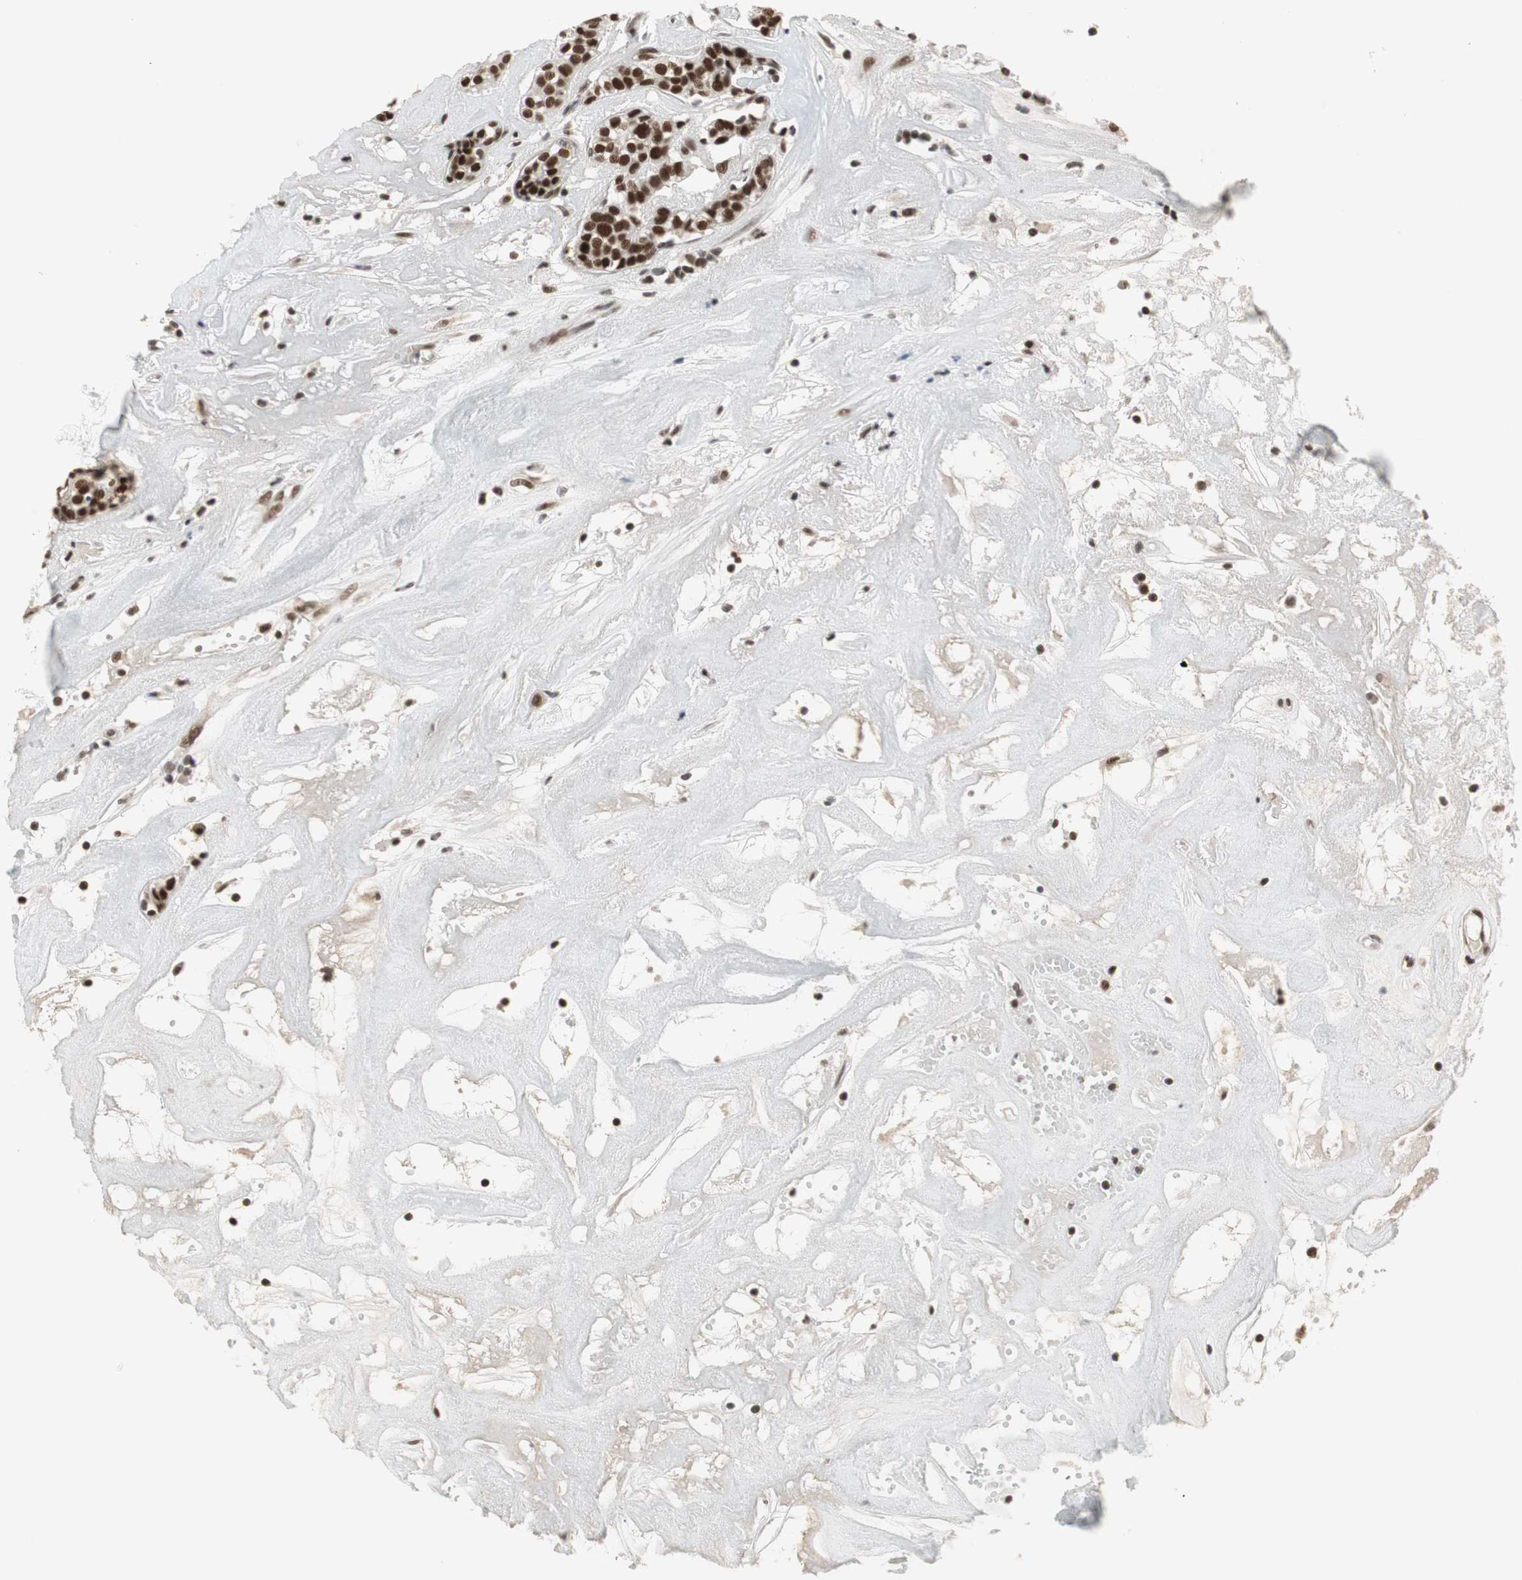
{"staining": {"intensity": "strong", "quantity": ">75%", "location": "nuclear"}, "tissue": "head and neck cancer", "cell_type": "Tumor cells", "image_type": "cancer", "snomed": [{"axis": "morphology", "description": "Adenocarcinoma, NOS"}, {"axis": "topography", "description": "Salivary gland"}, {"axis": "topography", "description": "Head-Neck"}], "caption": "Strong nuclear expression is seen in approximately >75% of tumor cells in head and neck adenocarcinoma.", "gene": "RTF1", "patient": {"sex": "female", "age": 65}}